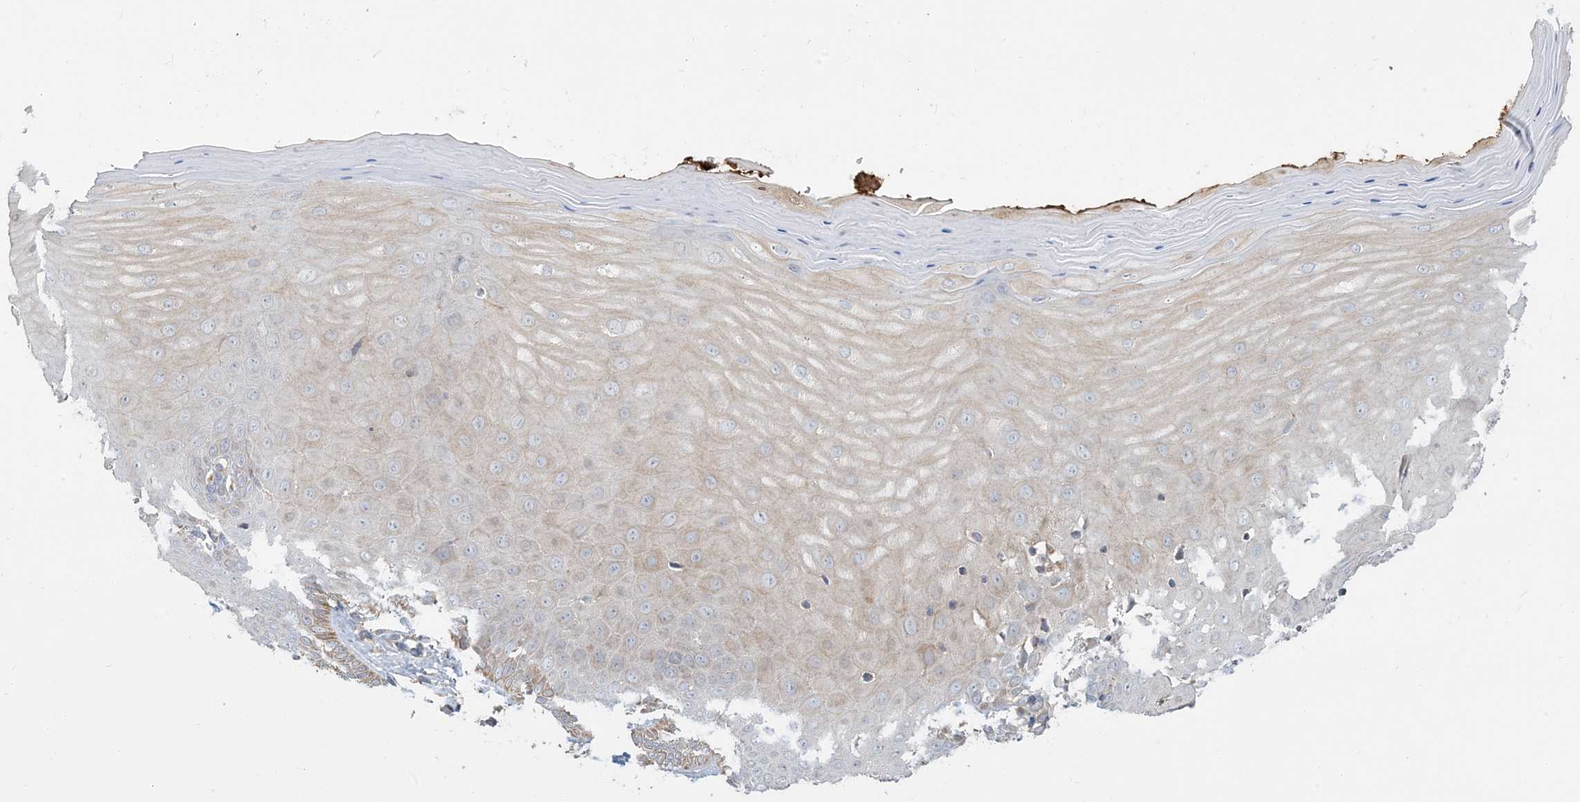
{"staining": {"intensity": "negative", "quantity": "none", "location": "none"}, "tissue": "cervix", "cell_type": "Glandular cells", "image_type": "normal", "snomed": [{"axis": "morphology", "description": "Normal tissue, NOS"}, {"axis": "topography", "description": "Cervix"}], "caption": "Human cervix stained for a protein using immunohistochemistry (IHC) reveals no expression in glandular cells.", "gene": "ECHDC1", "patient": {"sex": "female", "age": 55}}